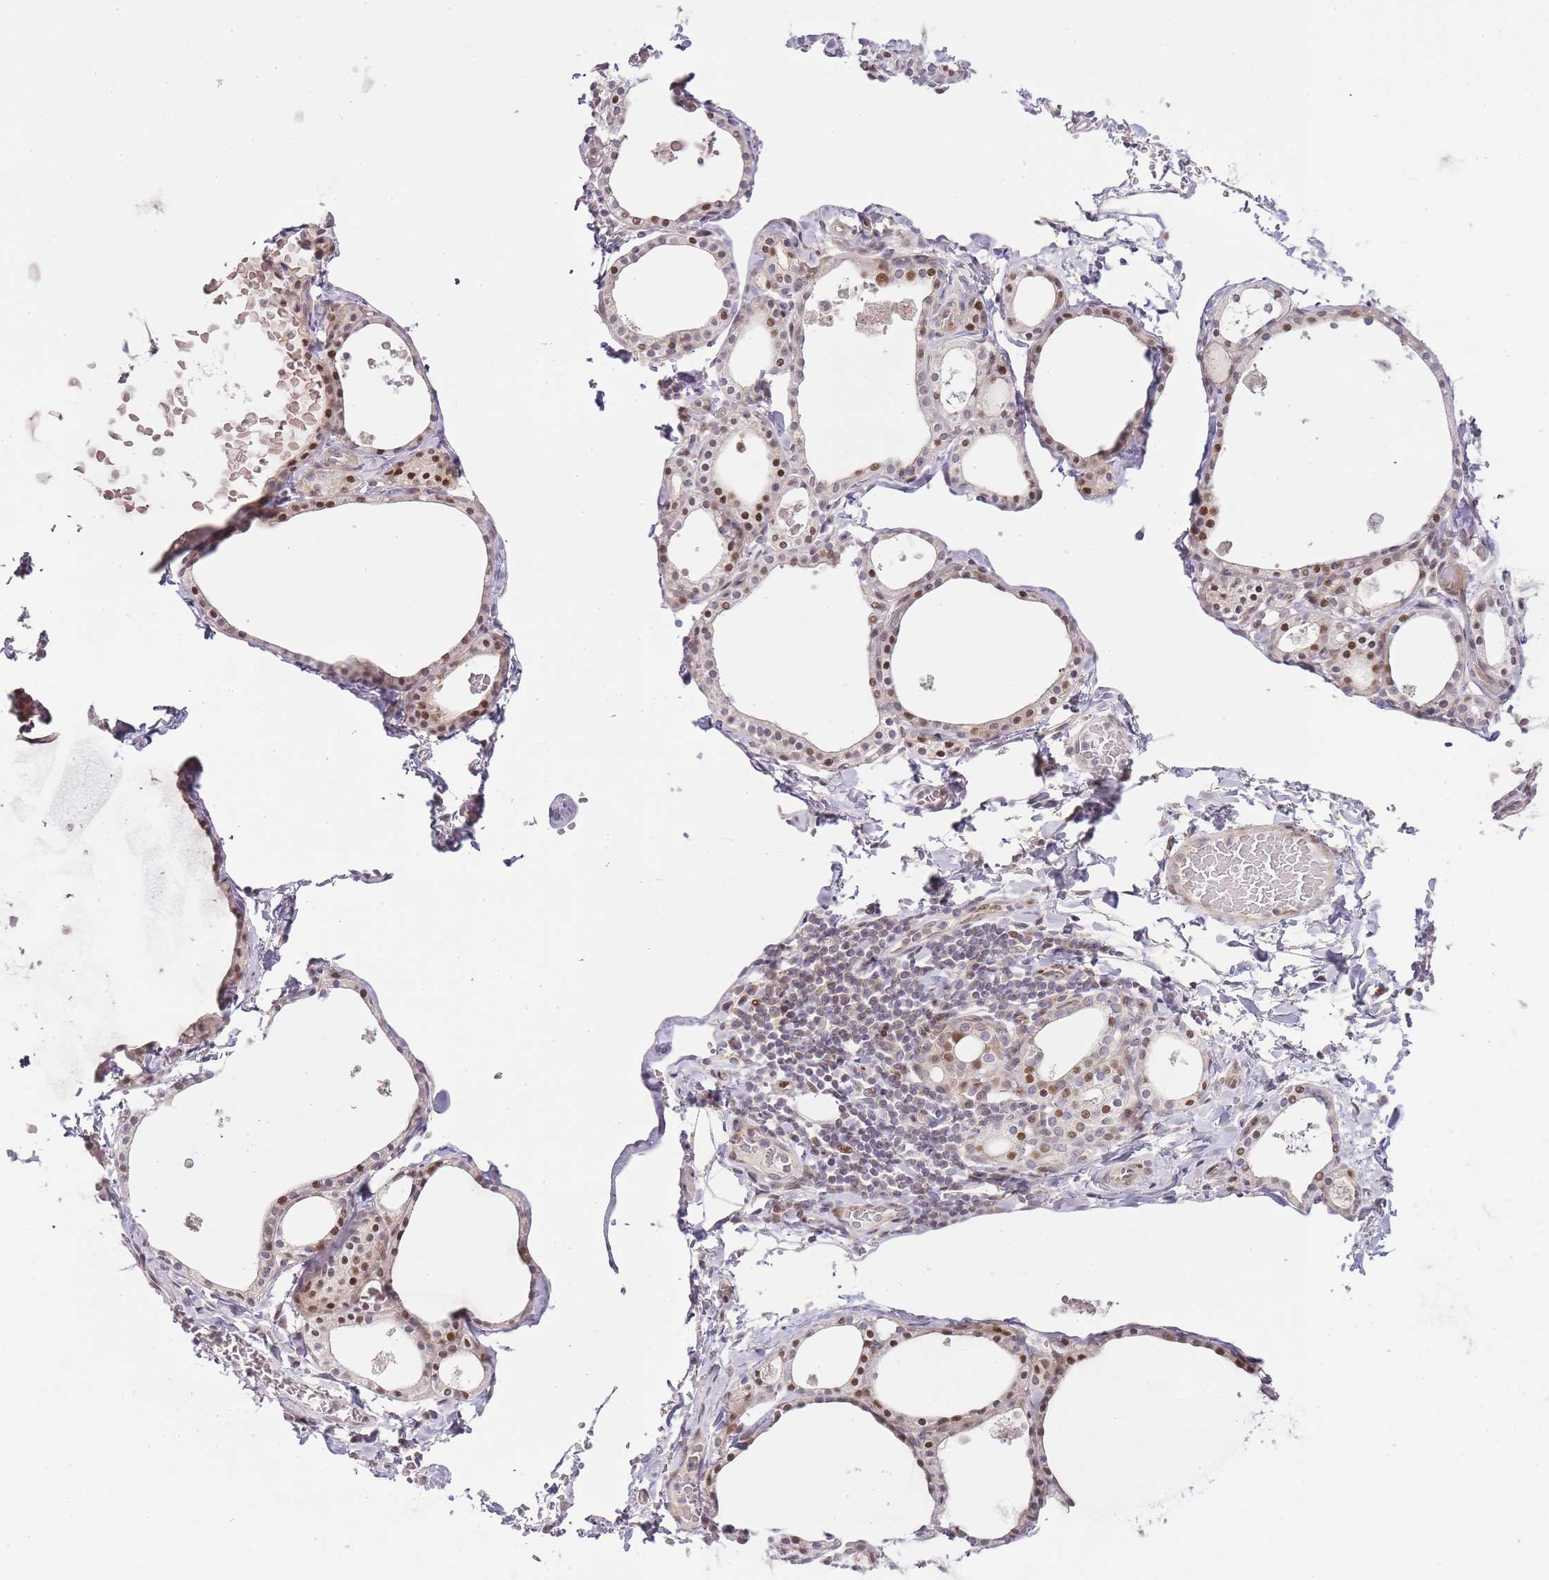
{"staining": {"intensity": "moderate", "quantity": ">75%", "location": "cytoplasmic/membranous,nuclear"}, "tissue": "thyroid gland", "cell_type": "Glandular cells", "image_type": "normal", "snomed": [{"axis": "morphology", "description": "Normal tissue, NOS"}, {"axis": "topography", "description": "Thyroid gland"}], "caption": "IHC of benign human thyroid gland exhibits medium levels of moderate cytoplasmic/membranous,nuclear staining in approximately >75% of glandular cells.", "gene": "OGG1", "patient": {"sex": "male", "age": 56}}